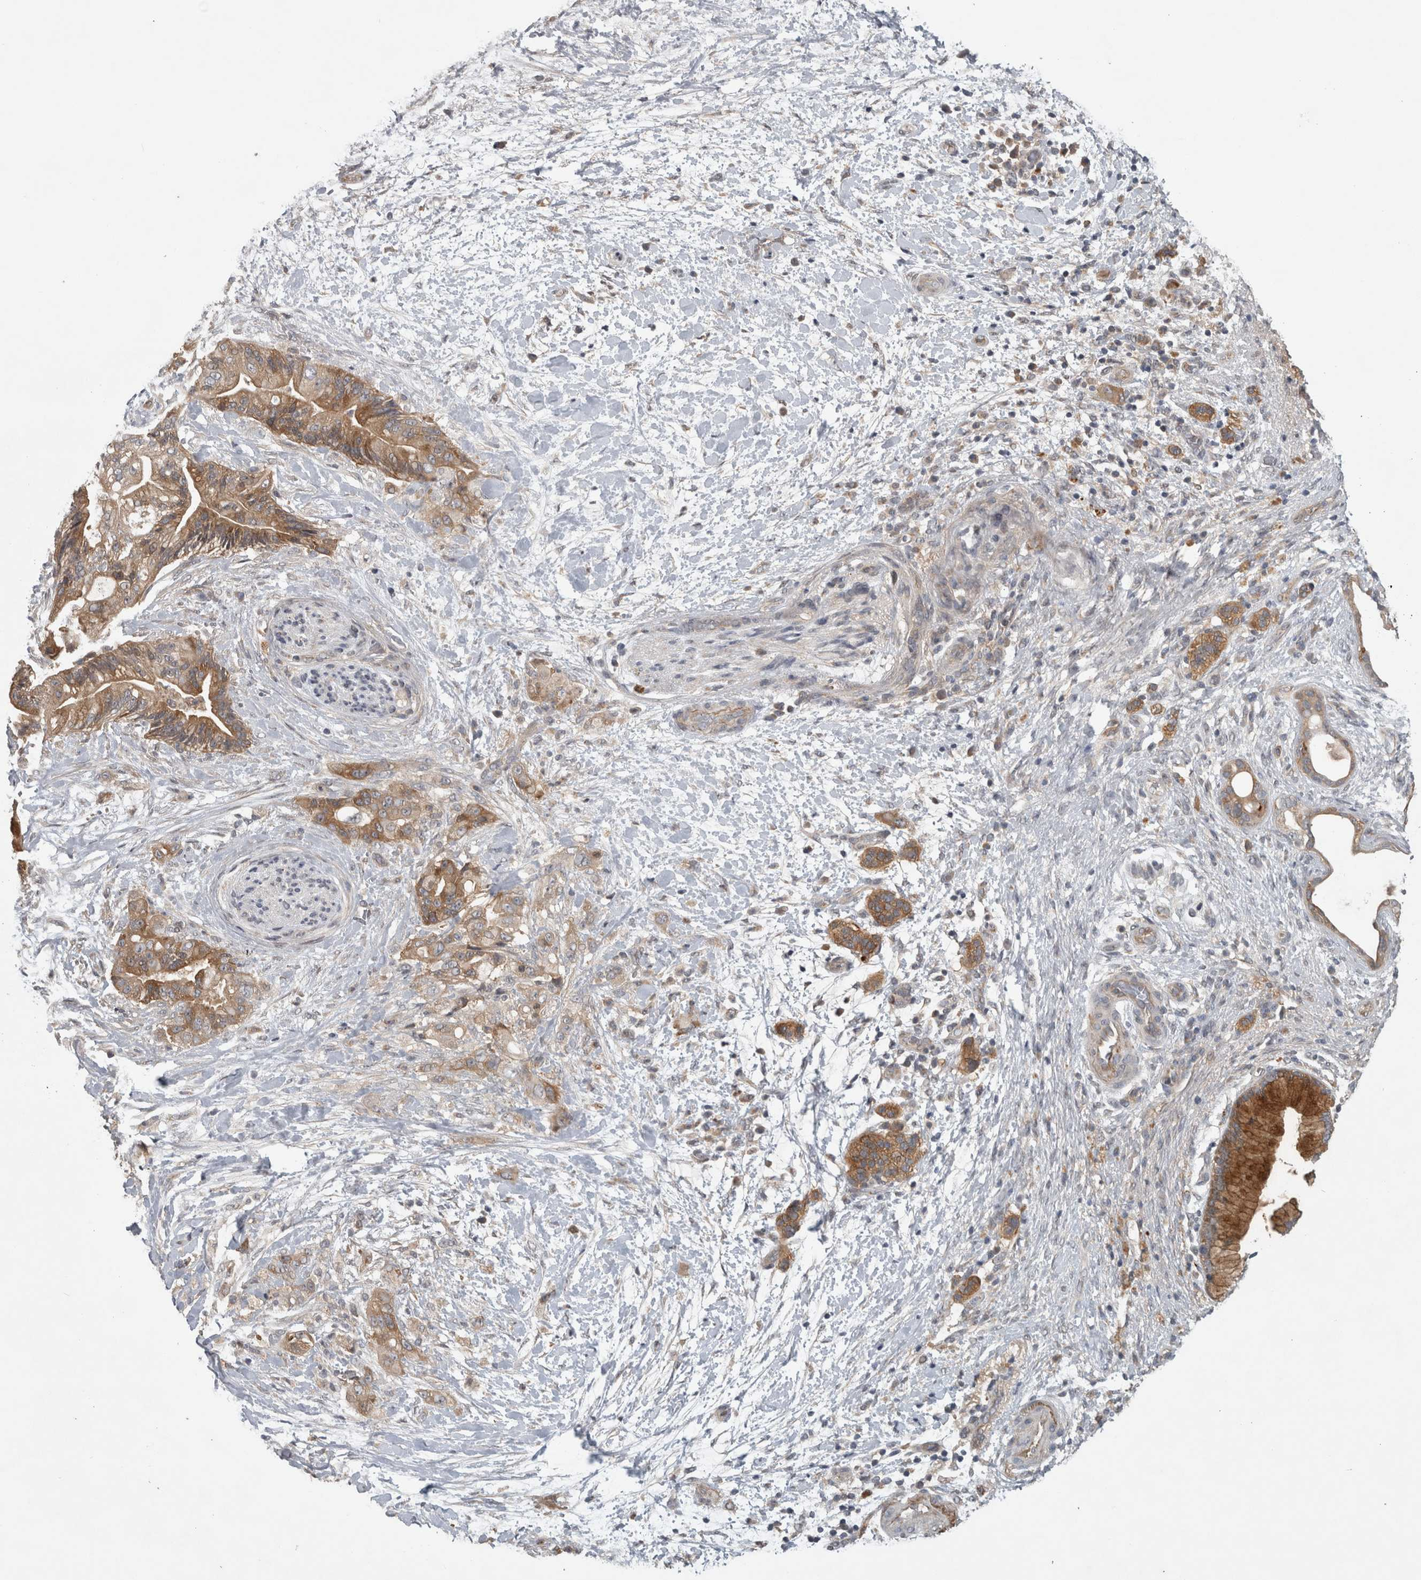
{"staining": {"intensity": "moderate", "quantity": ">75%", "location": "cytoplasmic/membranous"}, "tissue": "pancreatic cancer", "cell_type": "Tumor cells", "image_type": "cancer", "snomed": [{"axis": "morphology", "description": "Adenocarcinoma, NOS"}, {"axis": "topography", "description": "Pancreas"}], "caption": "Adenocarcinoma (pancreatic) tissue demonstrates moderate cytoplasmic/membranous positivity in about >75% of tumor cells, visualized by immunohistochemistry. (brown staining indicates protein expression, while blue staining denotes nuclei).", "gene": "TRMT61B", "patient": {"sex": "male", "age": 59}}